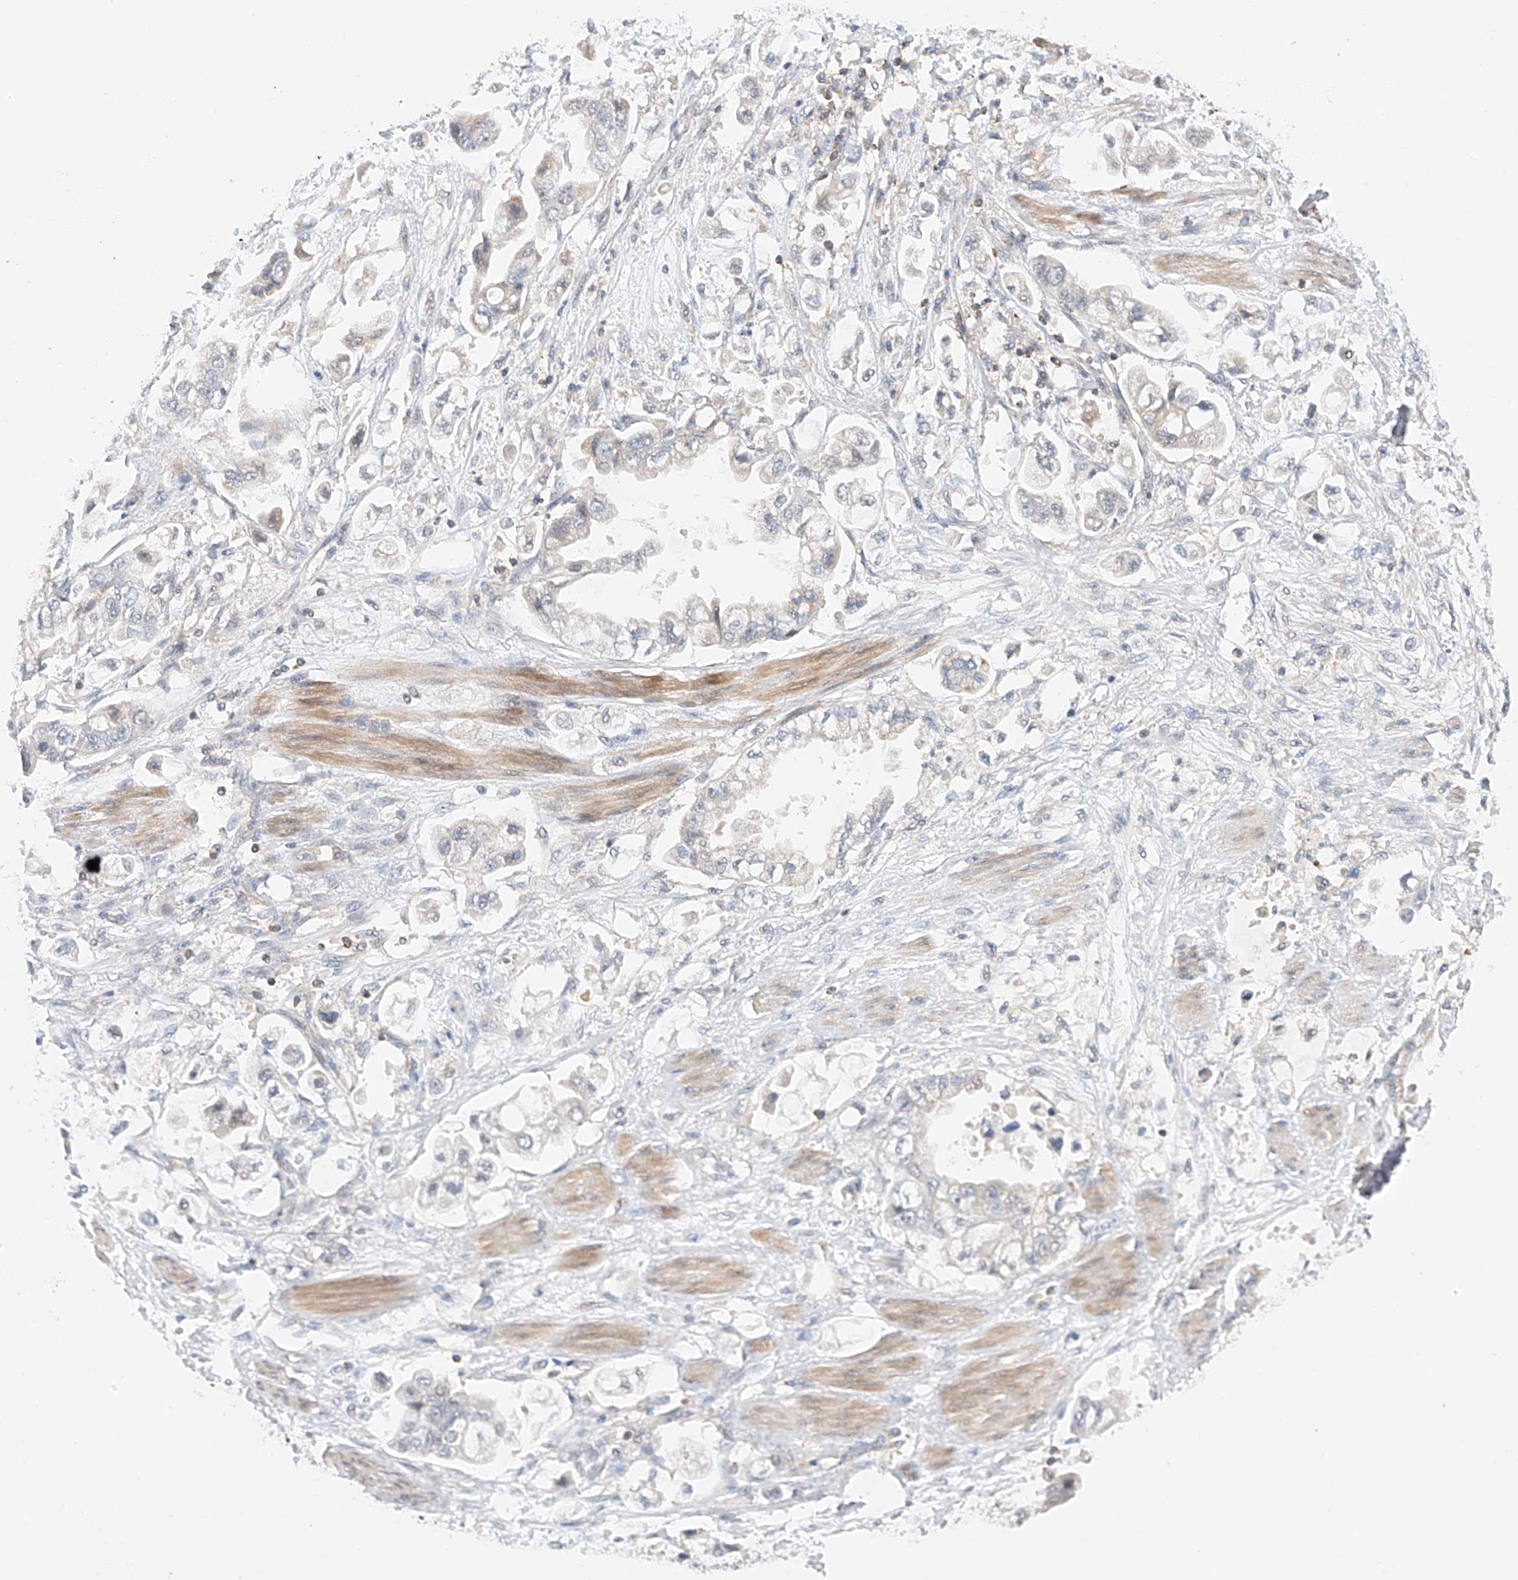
{"staining": {"intensity": "negative", "quantity": "none", "location": "none"}, "tissue": "stomach cancer", "cell_type": "Tumor cells", "image_type": "cancer", "snomed": [{"axis": "morphology", "description": "Adenocarcinoma, NOS"}, {"axis": "topography", "description": "Stomach"}], "caption": "Tumor cells are negative for brown protein staining in stomach adenocarcinoma. (DAB IHC with hematoxylin counter stain).", "gene": "MFN2", "patient": {"sex": "male", "age": 62}}